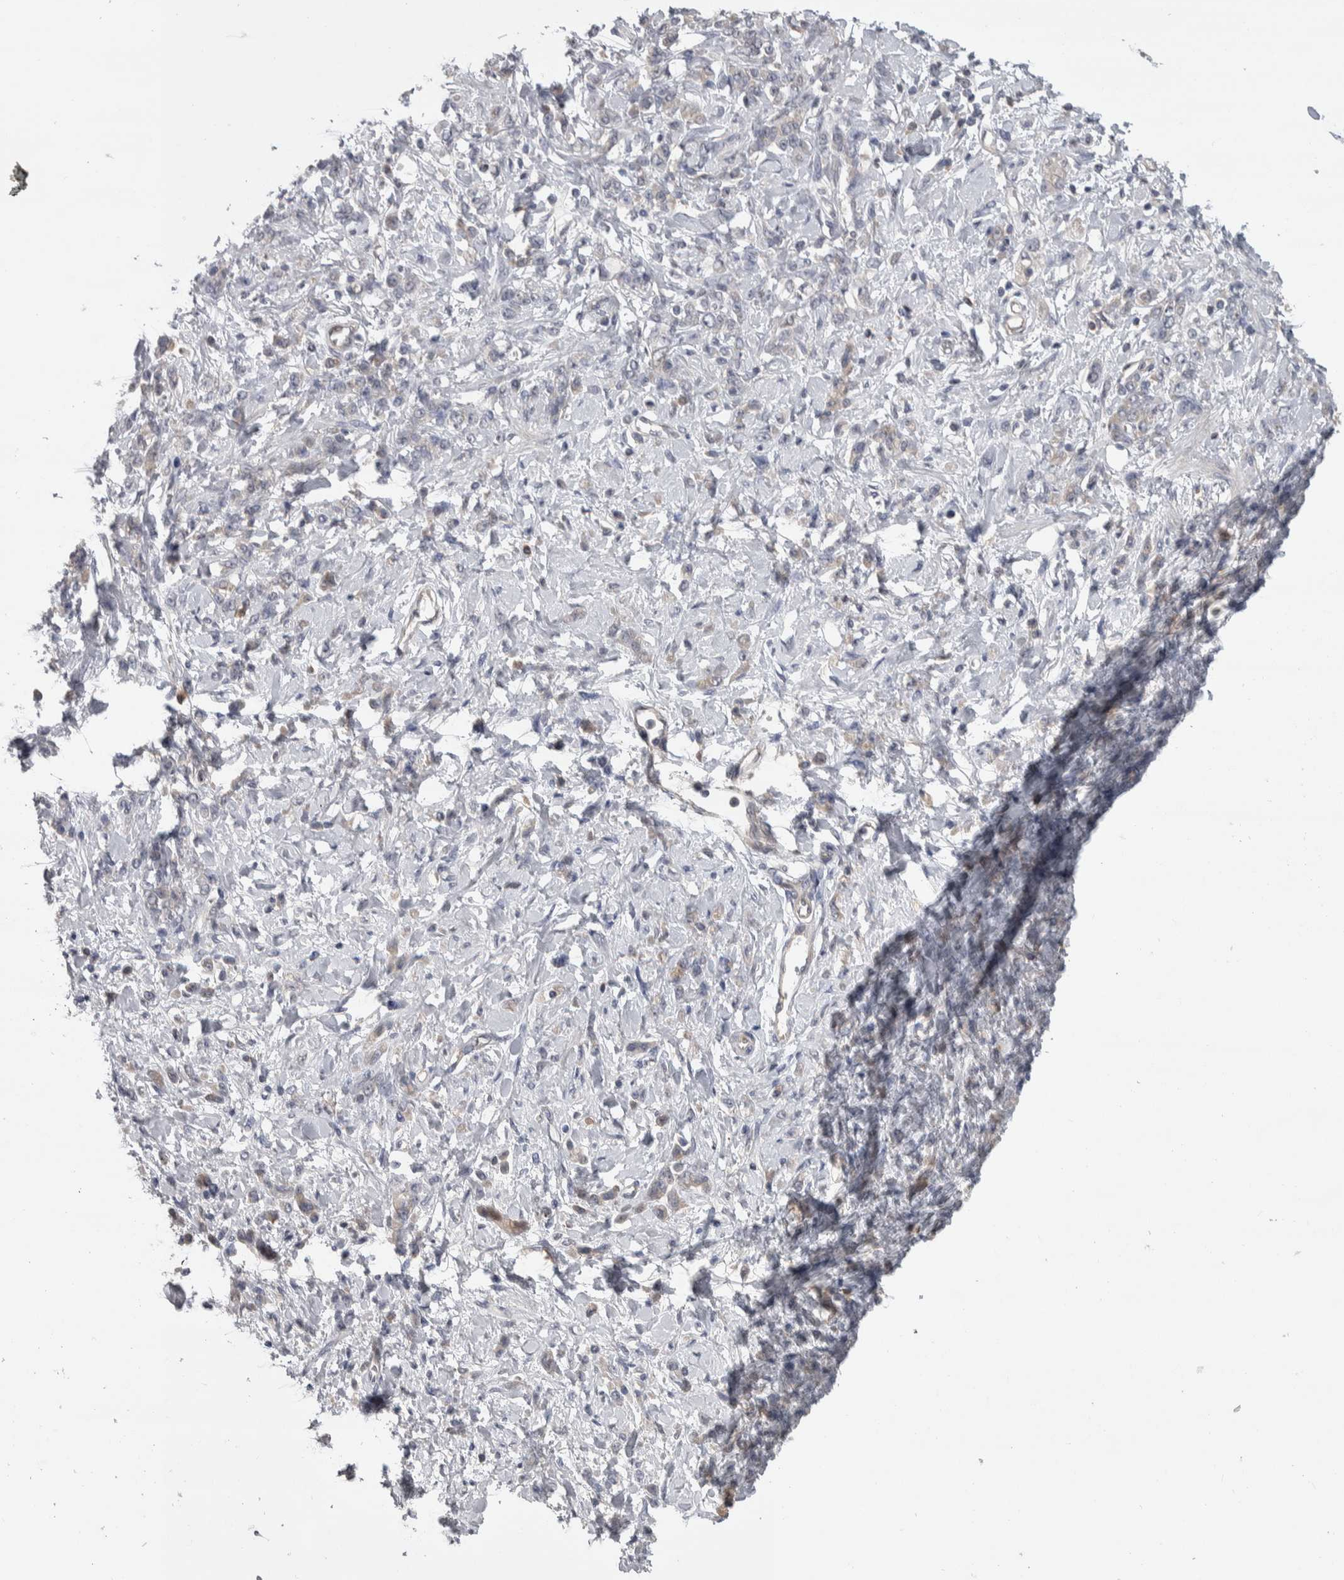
{"staining": {"intensity": "weak", "quantity": "<25%", "location": "cytoplasmic/membranous"}, "tissue": "stomach cancer", "cell_type": "Tumor cells", "image_type": "cancer", "snomed": [{"axis": "morphology", "description": "Normal tissue, NOS"}, {"axis": "morphology", "description": "Adenocarcinoma, NOS"}, {"axis": "topography", "description": "Stomach"}], "caption": "Immunohistochemistry photomicrograph of neoplastic tissue: human adenocarcinoma (stomach) stained with DAB demonstrates no significant protein expression in tumor cells. (DAB (3,3'-diaminobenzidine) immunohistochemistry with hematoxylin counter stain).", "gene": "NFKB2", "patient": {"sex": "male", "age": 82}}